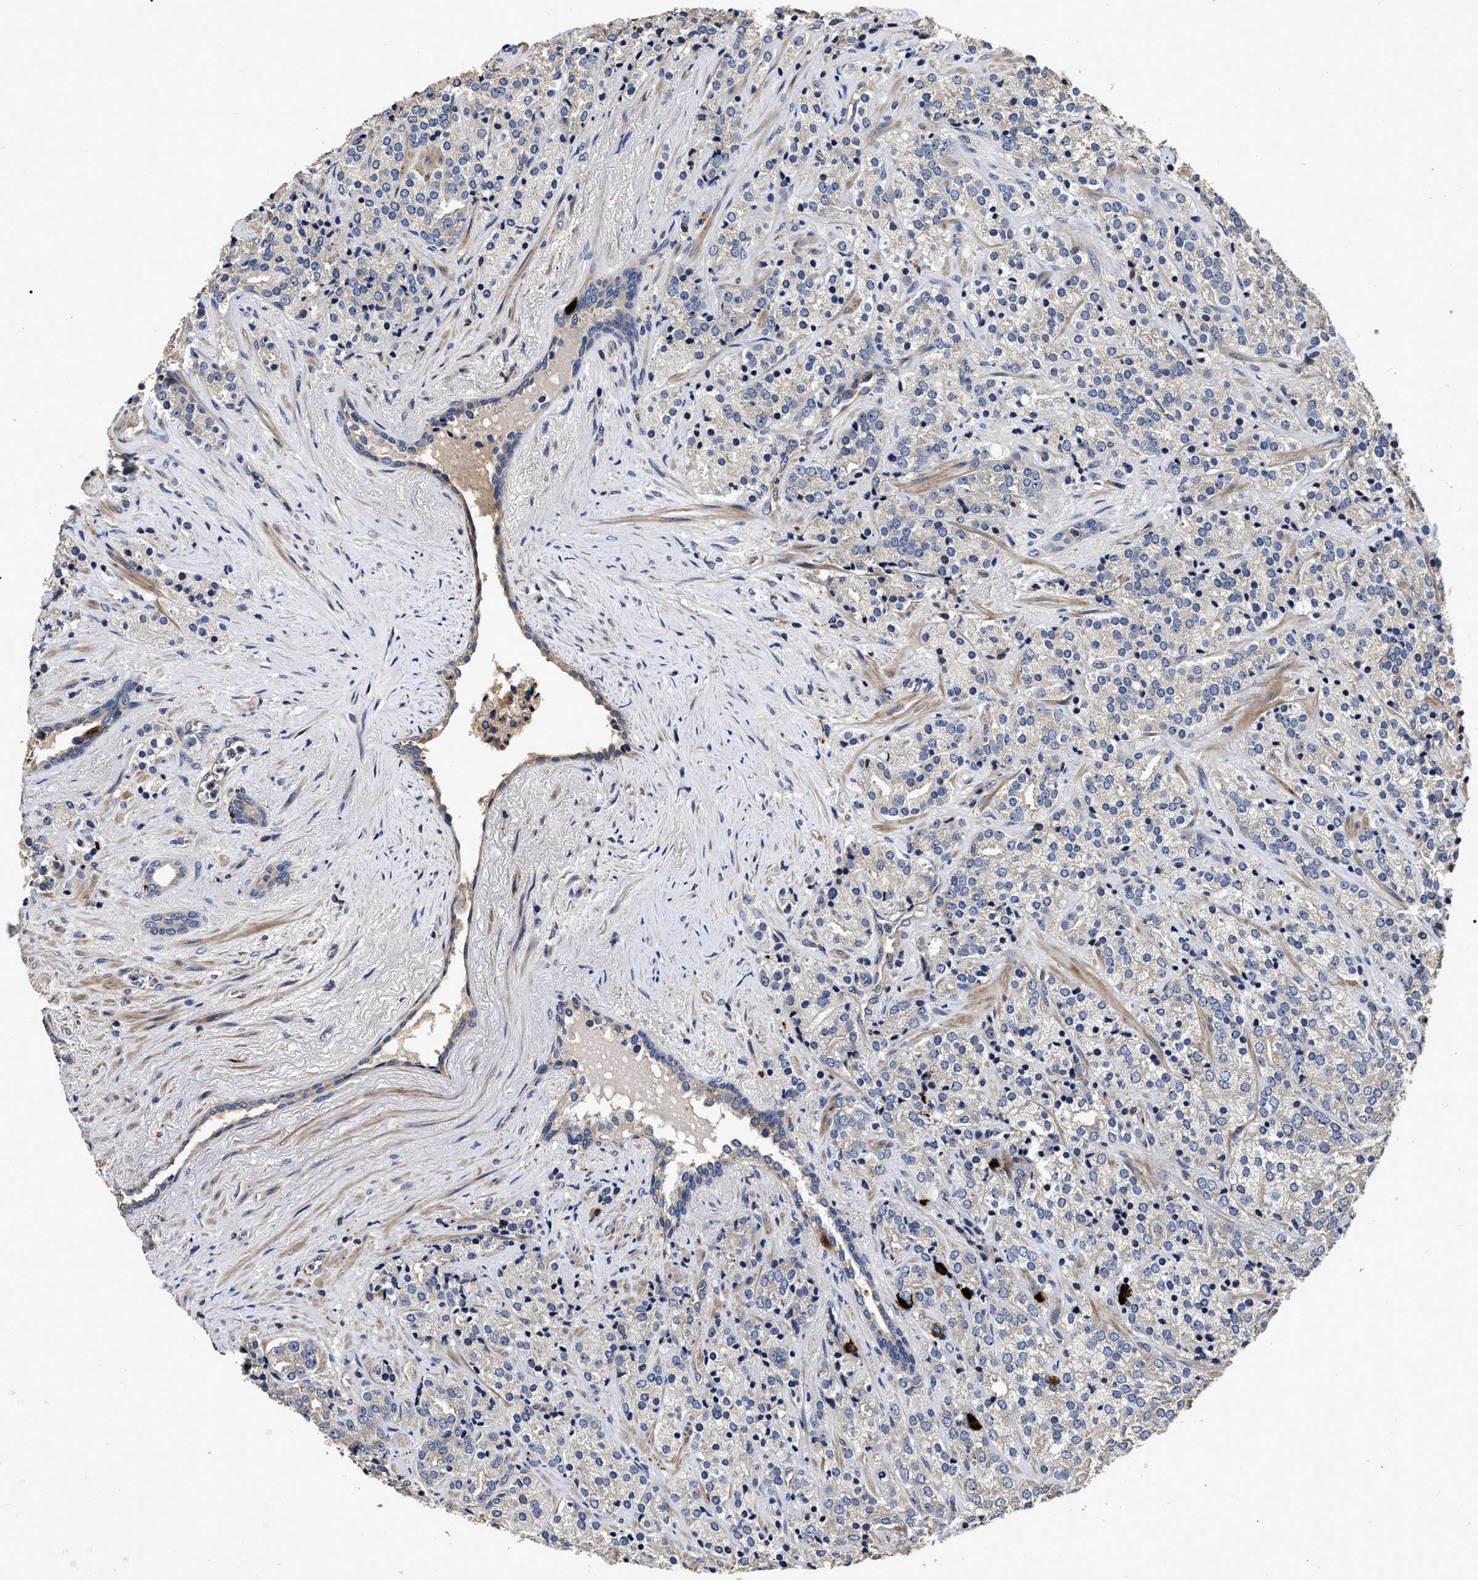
{"staining": {"intensity": "weak", "quantity": "<25%", "location": "cytoplasmic/membranous"}, "tissue": "prostate cancer", "cell_type": "Tumor cells", "image_type": "cancer", "snomed": [{"axis": "morphology", "description": "Adenocarcinoma, High grade"}, {"axis": "topography", "description": "Prostate"}], "caption": "IHC of prostate cancer displays no expression in tumor cells.", "gene": "ABCG8", "patient": {"sex": "male", "age": 71}}